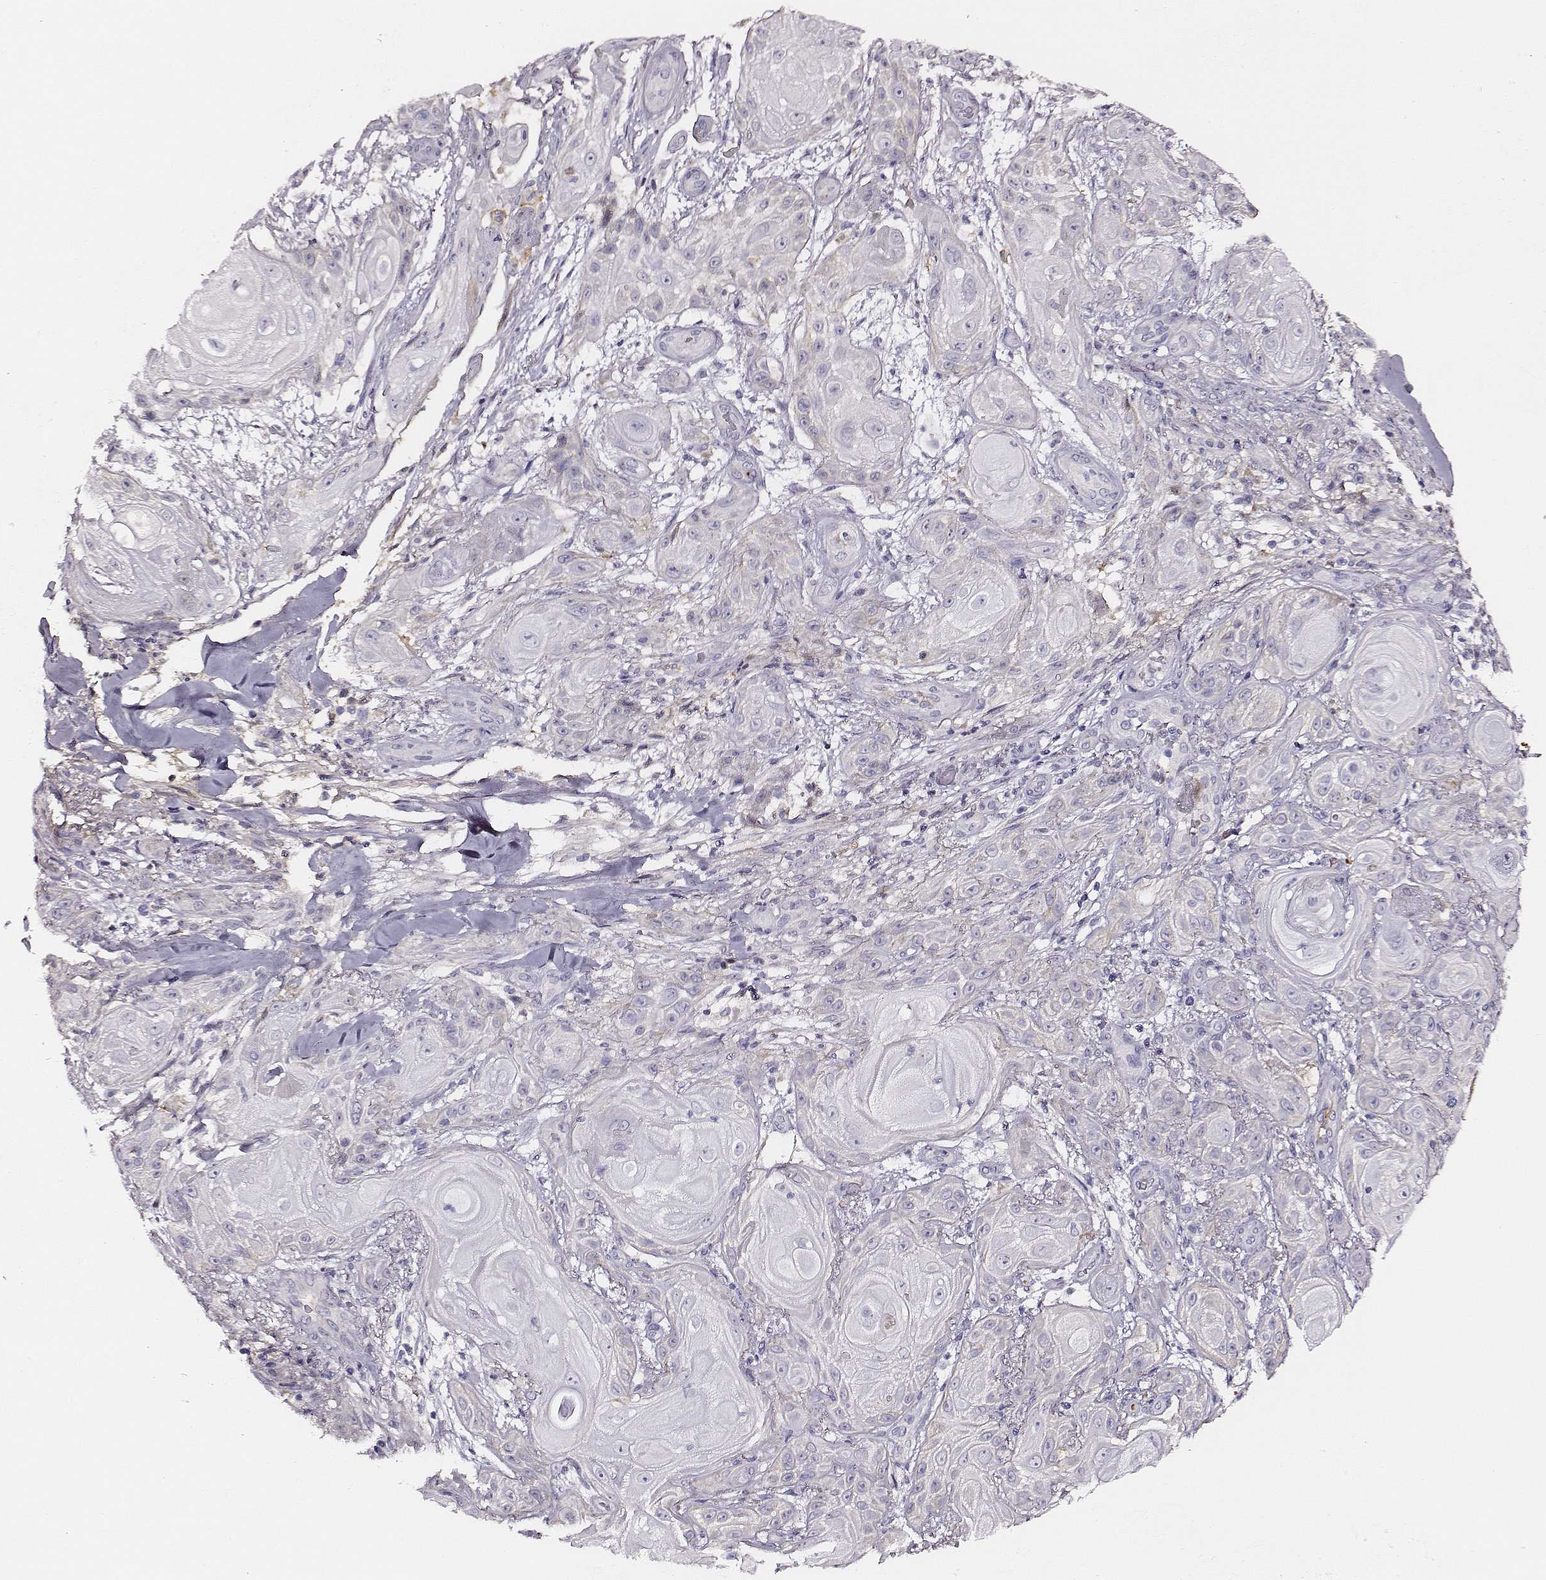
{"staining": {"intensity": "negative", "quantity": "none", "location": "none"}, "tissue": "skin cancer", "cell_type": "Tumor cells", "image_type": "cancer", "snomed": [{"axis": "morphology", "description": "Squamous cell carcinoma, NOS"}, {"axis": "topography", "description": "Skin"}], "caption": "Tumor cells are negative for brown protein staining in skin cancer.", "gene": "TF", "patient": {"sex": "male", "age": 62}}